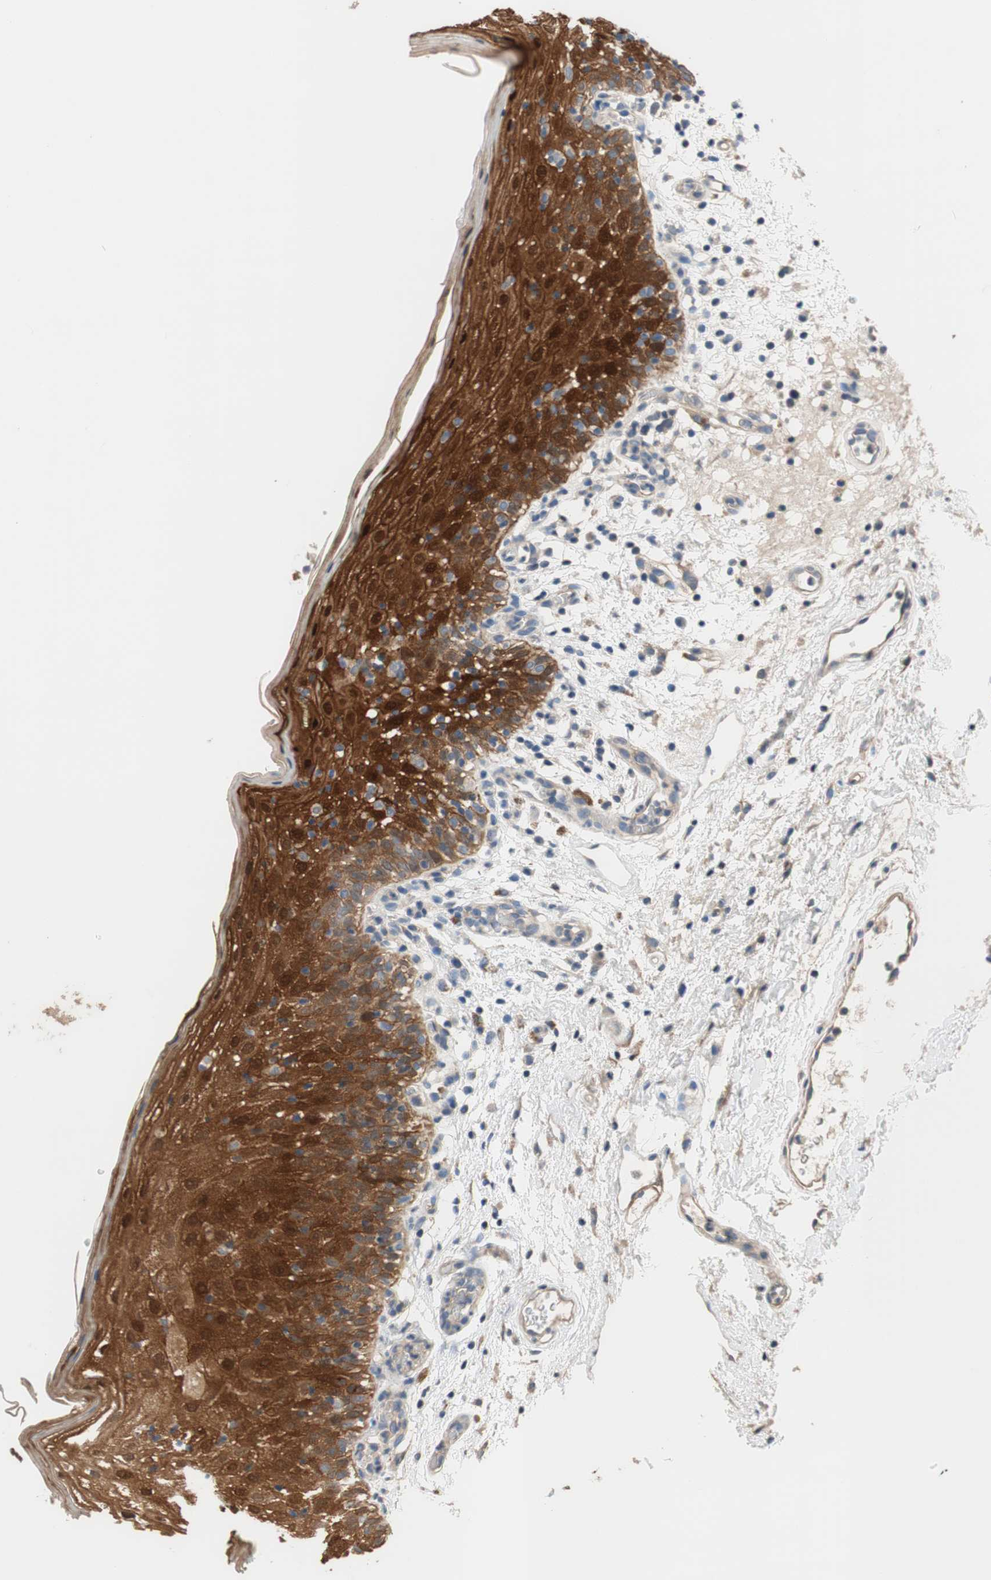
{"staining": {"intensity": "moderate", "quantity": ">75%", "location": "cytoplasmic/membranous"}, "tissue": "oral mucosa", "cell_type": "Squamous epithelial cells", "image_type": "normal", "snomed": [{"axis": "morphology", "description": "Normal tissue, NOS"}, {"axis": "morphology", "description": "Squamous cell carcinoma, NOS"}, {"axis": "topography", "description": "Skeletal muscle"}, {"axis": "topography", "description": "Oral tissue"}], "caption": "Human oral mucosa stained with a brown dye exhibits moderate cytoplasmic/membranous positive positivity in about >75% of squamous epithelial cells.", "gene": "CALML3", "patient": {"sex": "male", "age": 71}}